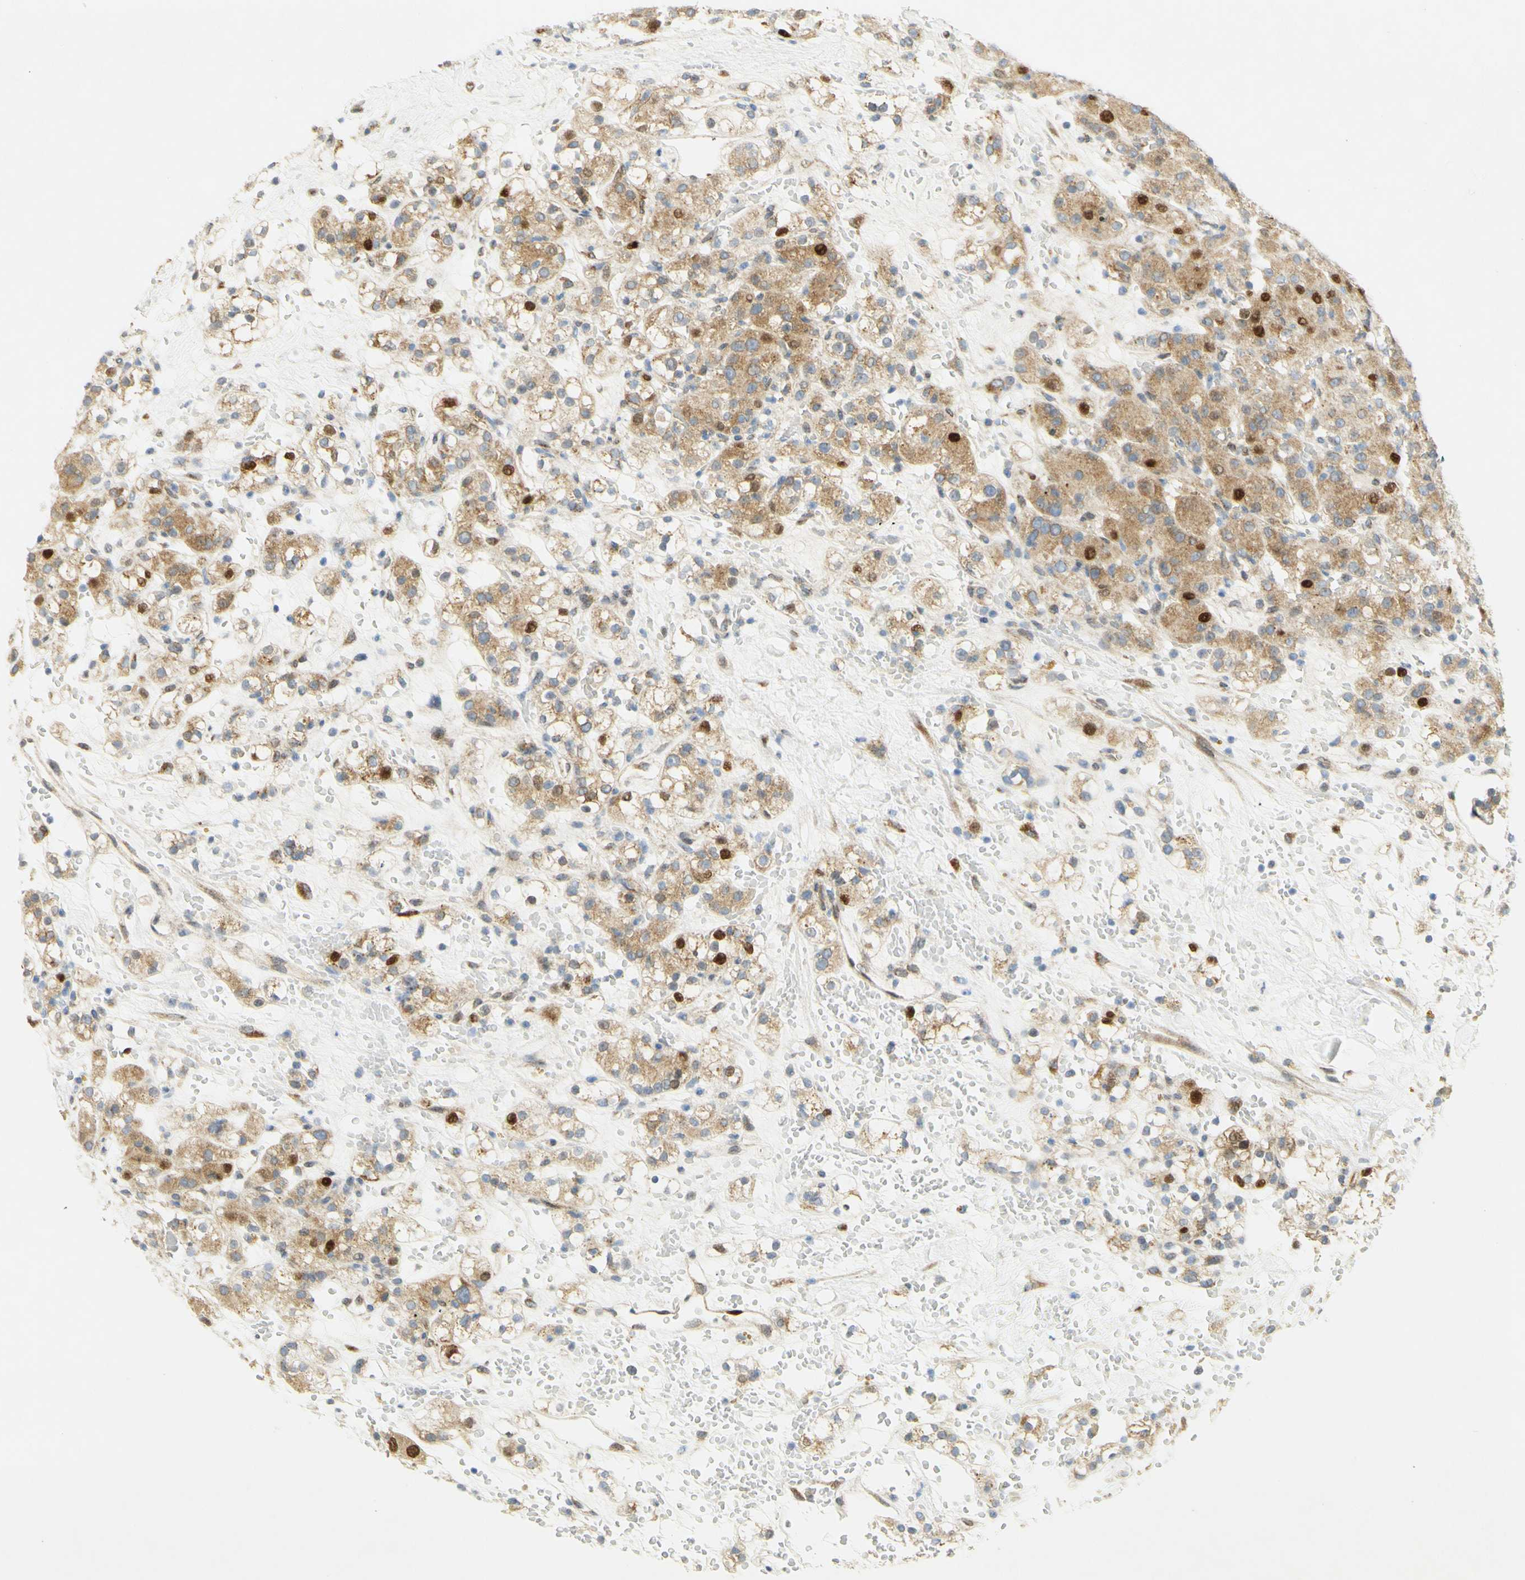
{"staining": {"intensity": "strong", "quantity": "<25%", "location": "cytoplasmic/membranous,nuclear"}, "tissue": "renal cancer", "cell_type": "Tumor cells", "image_type": "cancer", "snomed": [{"axis": "morphology", "description": "Adenocarcinoma, NOS"}, {"axis": "topography", "description": "Kidney"}], "caption": "The micrograph reveals staining of renal cancer (adenocarcinoma), revealing strong cytoplasmic/membranous and nuclear protein positivity (brown color) within tumor cells.", "gene": "E2F1", "patient": {"sex": "male", "age": 61}}